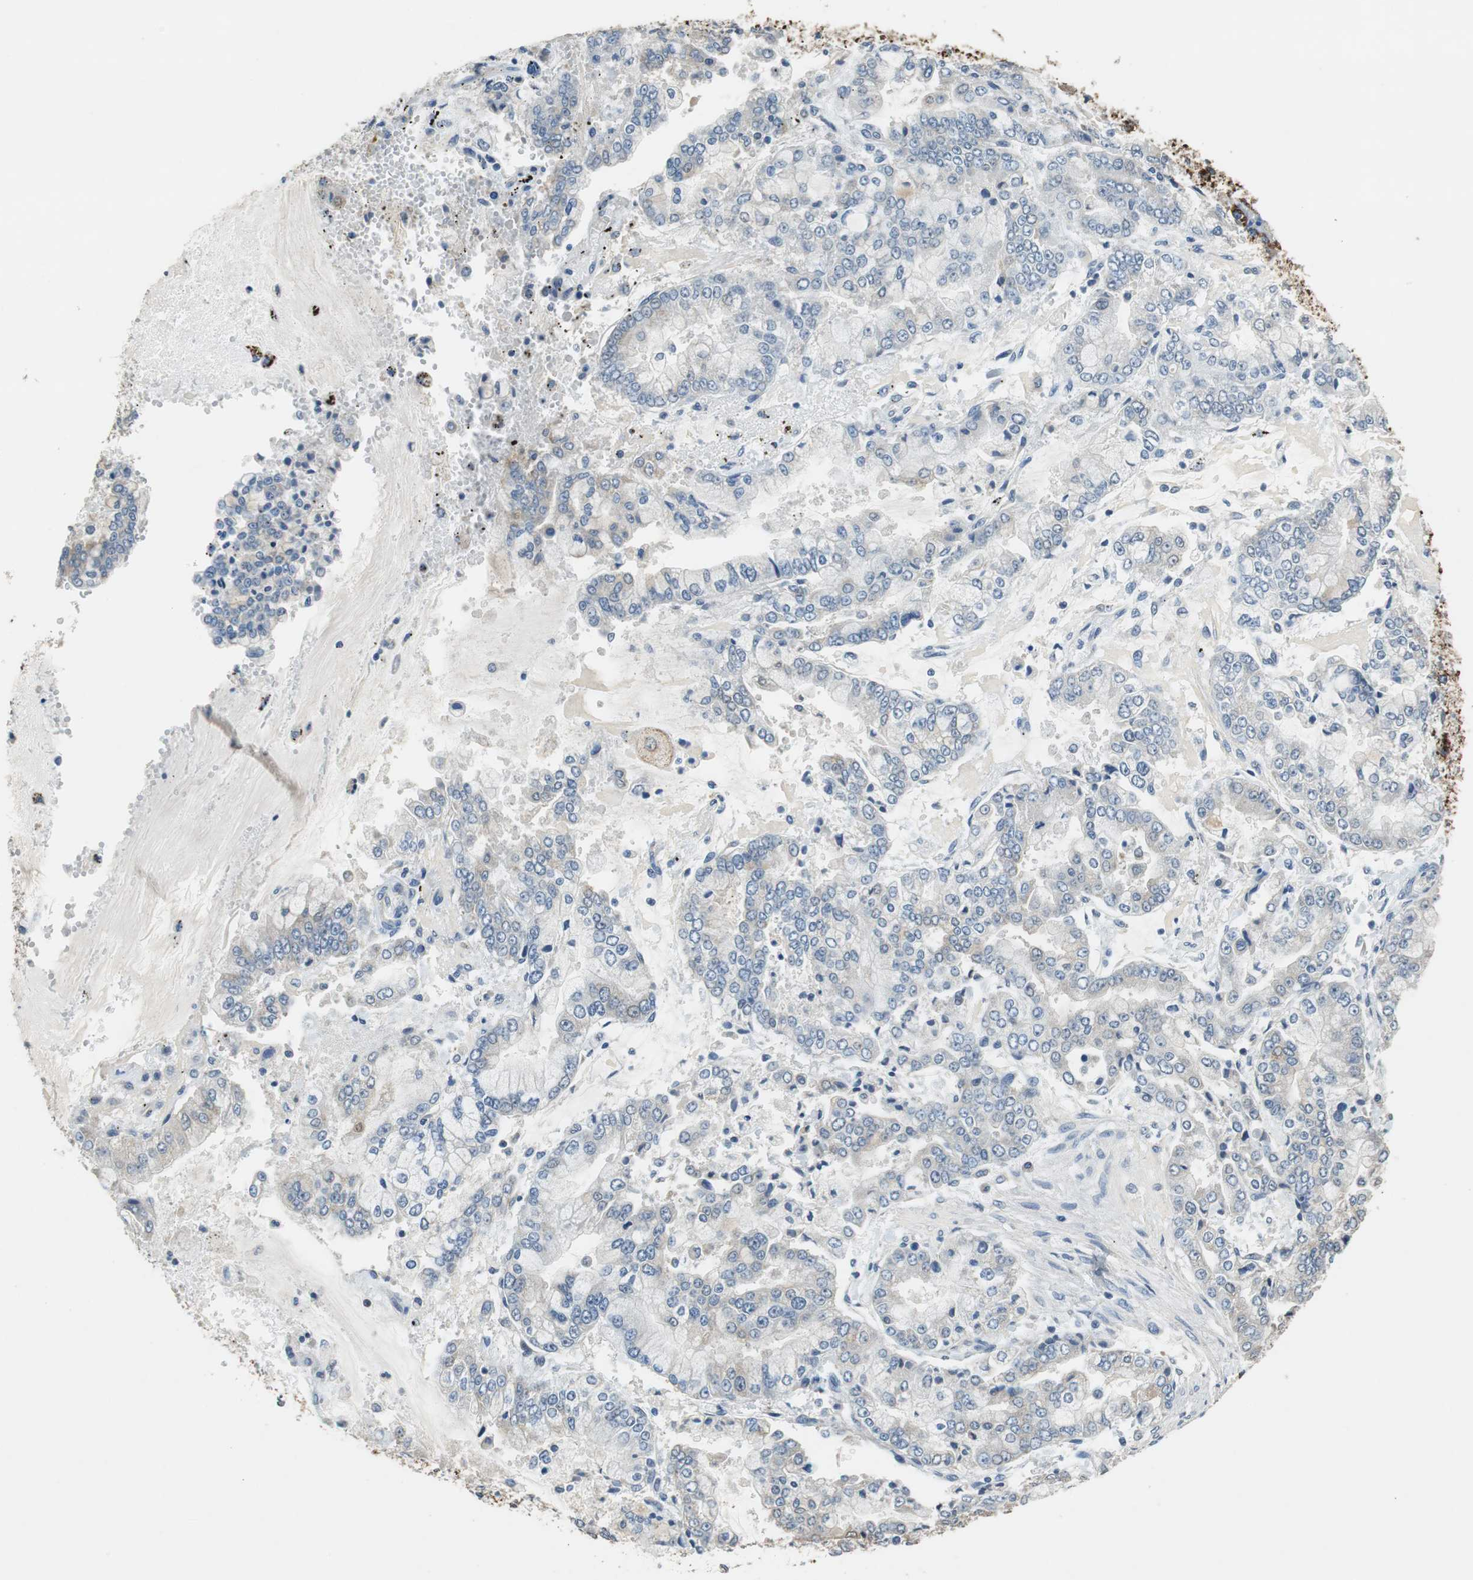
{"staining": {"intensity": "weak", "quantity": "<25%", "location": "cytoplasmic/membranous"}, "tissue": "stomach cancer", "cell_type": "Tumor cells", "image_type": "cancer", "snomed": [{"axis": "morphology", "description": "Adenocarcinoma, NOS"}, {"axis": "topography", "description": "Stomach"}], "caption": "This is a image of immunohistochemistry staining of adenocarcinoma (stomach), which shows no positivity in tumor cells. (IHC, brightfield microscopy, high magnification).", "gene": "ALDH4A1", "patient": {"sex": "male", "age": 76}}